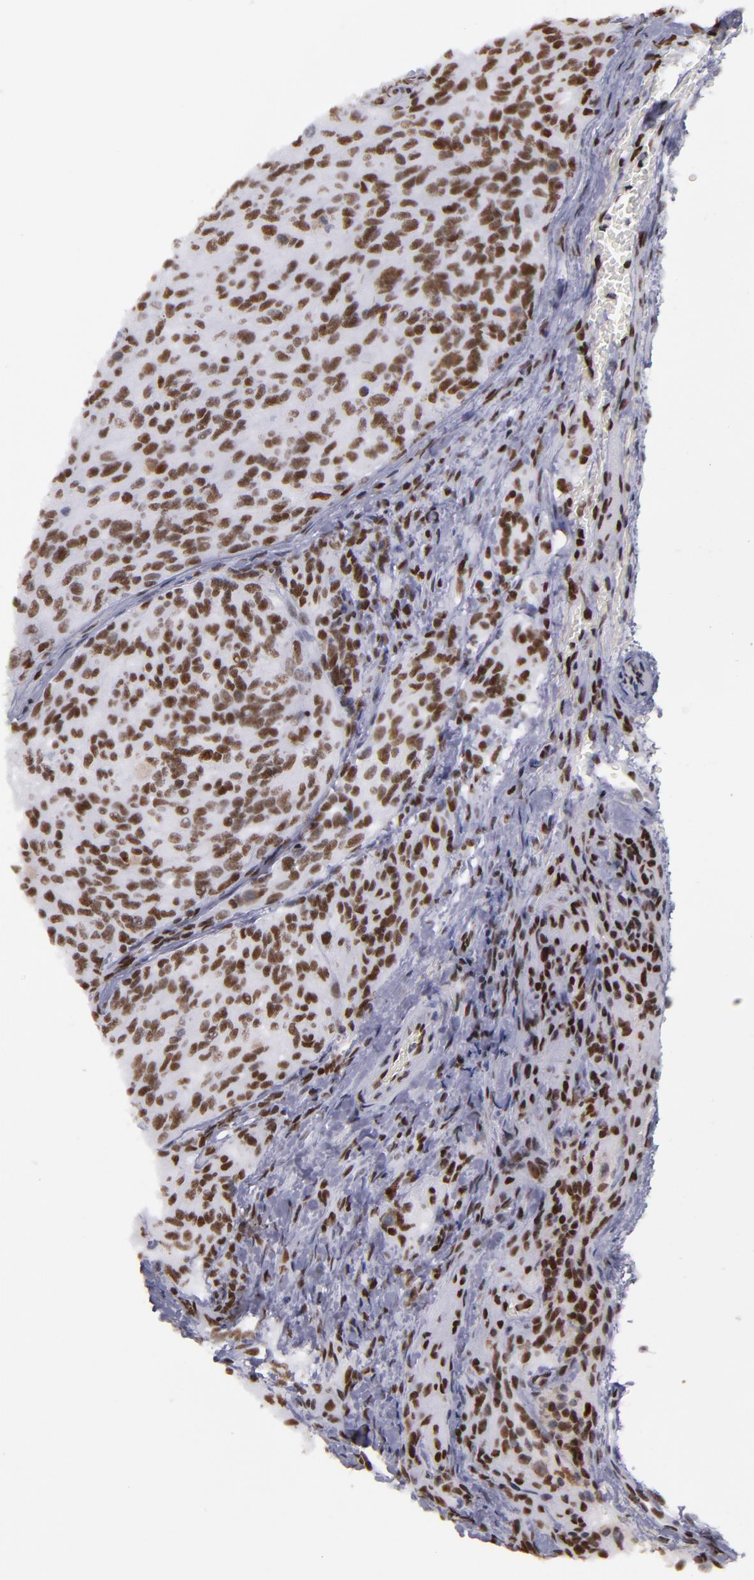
{"staining": {"intensity": "strong", "quantity": ">75%", "location": "nuclear"}, "tissue": "glioma", "cell_type": "Tumor cells", "image_type": "cancer", "snomed": [{"axis": "morphology", "description": "Normal tissue, NOS"}, {"axis": "morphology", "description": "Glioma, malignant, High grade"}, {"axis": "topography", "description": "Cerebral cortex"}], "caption": "Immunohistochemistry (IHC) of malignant glioma (high-grade) shows high levels of strong nuclear positivity in approximately >75% of tumor cells.", "gene": "TERF2", "patient": {"sex": "male", "age": 56}}